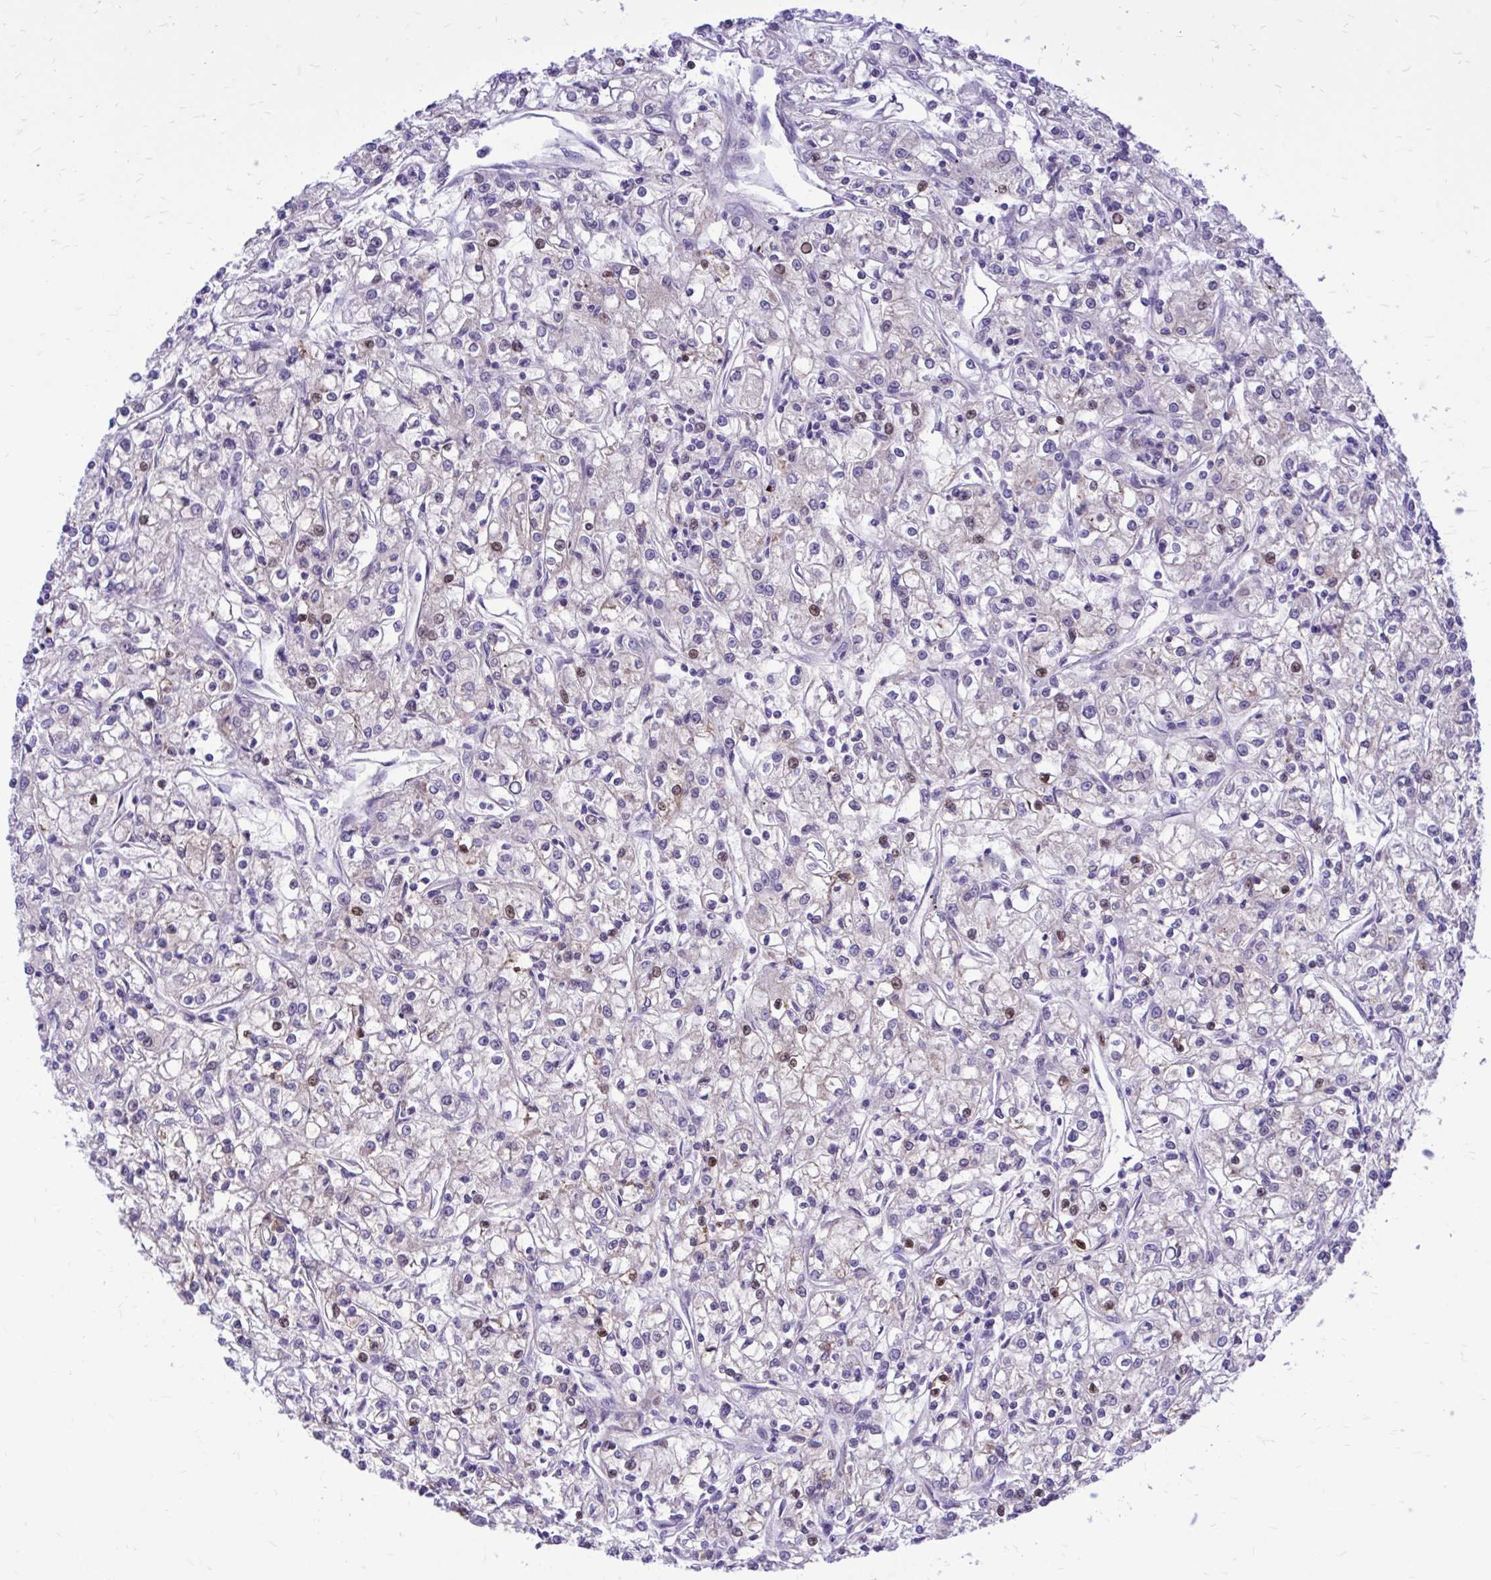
{"staining": {"intensity": "moderate", "quantity": "<25%", "location": "nuclear"}, "tissue": "renal cancer", "cell_type": "Tumor cells", "image_type": "cancer", "snomed": [{"axis": "morphology", "description": "Adenocarcinoma, NOS"}, {"axis": "topography", "description": "Kidney"}], "caption": "A brown stain labels moderate nuclear expression of a protein in human renal adenocarcinoma tumor cells.", "gene": "ZBTB25", "patient": {"sex": "female", "age": 59}}